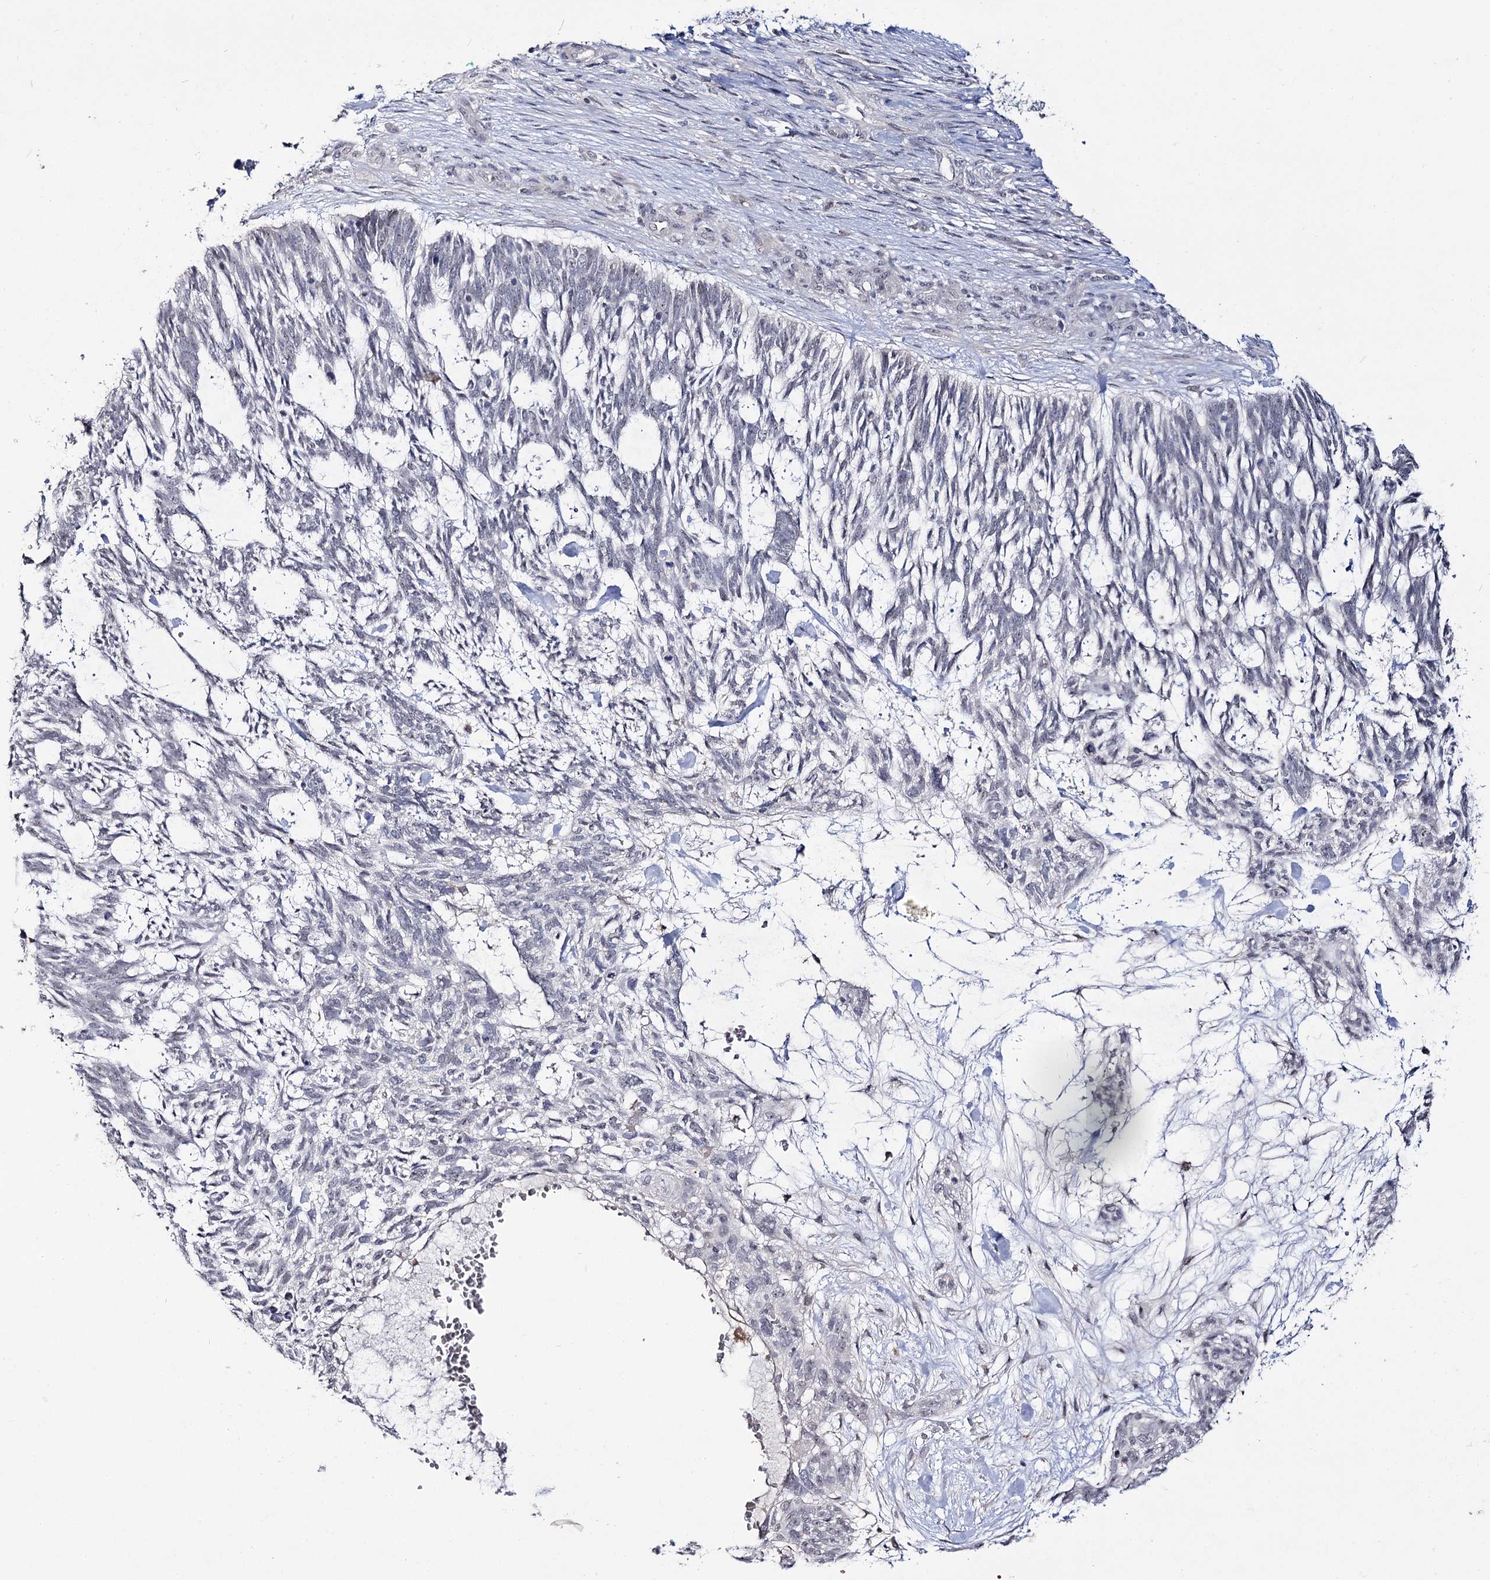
{"staining": {"intensity": "negative", "quantity": "none", "location": "none"}, "tissue": "skin cancer", "cell_type": "Tumor cells", "image_type": "cancer", "snomed": [{"axis": "morphology", "description": "Basal cell carcinoma"}, {"axis": "topography", "description": "Skin"}], "caption": "The photomicrograph demonstrates no staining of tumor cells in skin cancer.", "gene": "RRP9", "patient": {"sex": "male", "age": 88}}